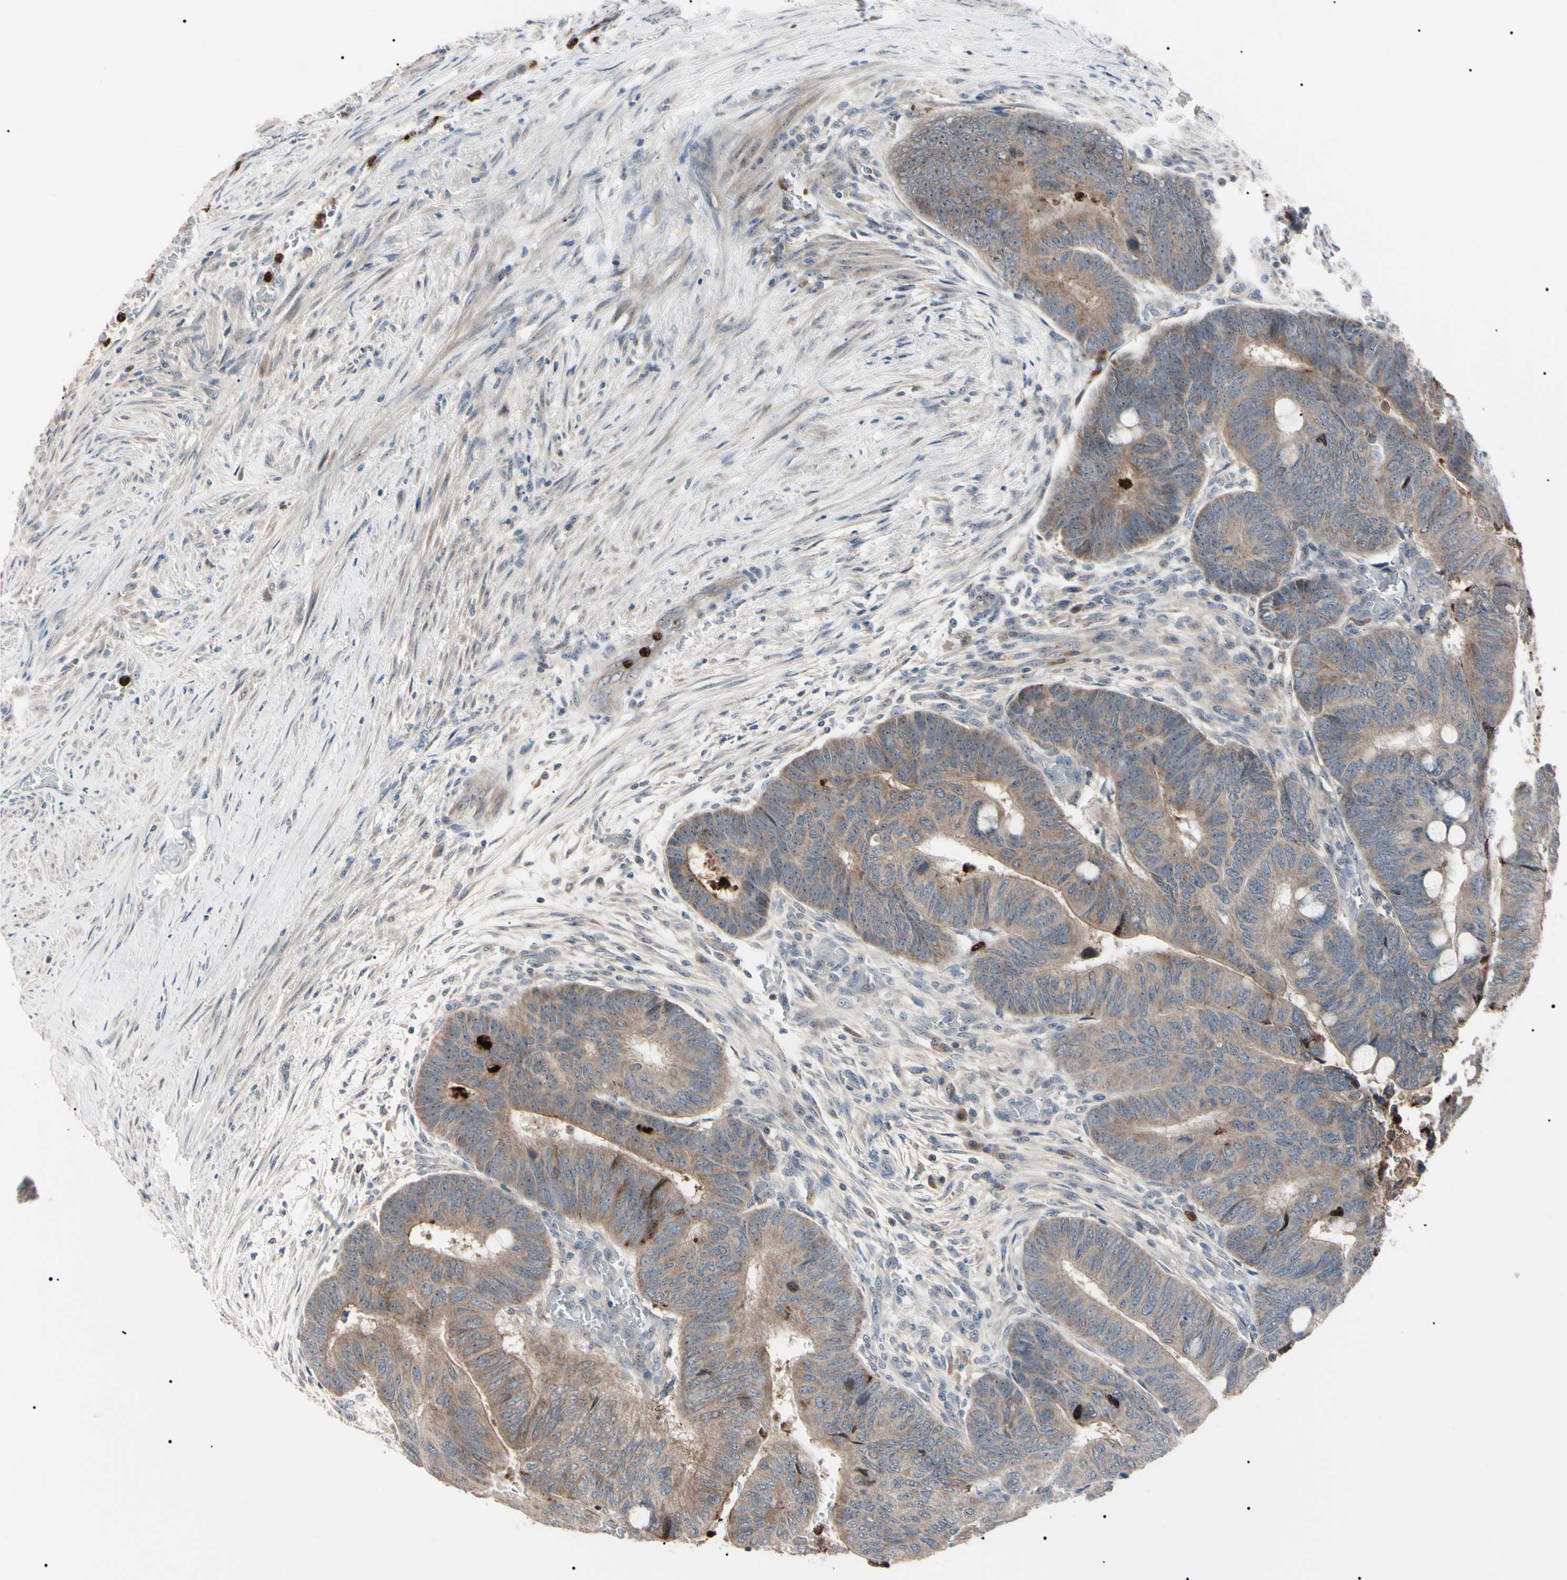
{"staining": {"intensity": "moderate", "quantity": ">75%", "location": "cytoplasmic/membranous"}, "tissue": "colorectal cancer", "cell_type": "Tumor cells", "image_type": "cancer", "snomed": [{"axis": "morphology", "description": "Normal tissue, NOS"}, {"axis": "morphology", "description": "Adenocarcinoma, NOS"}, {"axis": "topography", "description": "Rectum"}, {"axis": "topography", "description": "Peripheral nerve tissue"}], "caption": "Tumor cells display medium levels of moderate cytoplasmic/membranous positivity in about >75% of cells in human colorectal adenocarcinoma.", "gene": "TRAF5", "patient": {"sex": "male", "age": 92}}